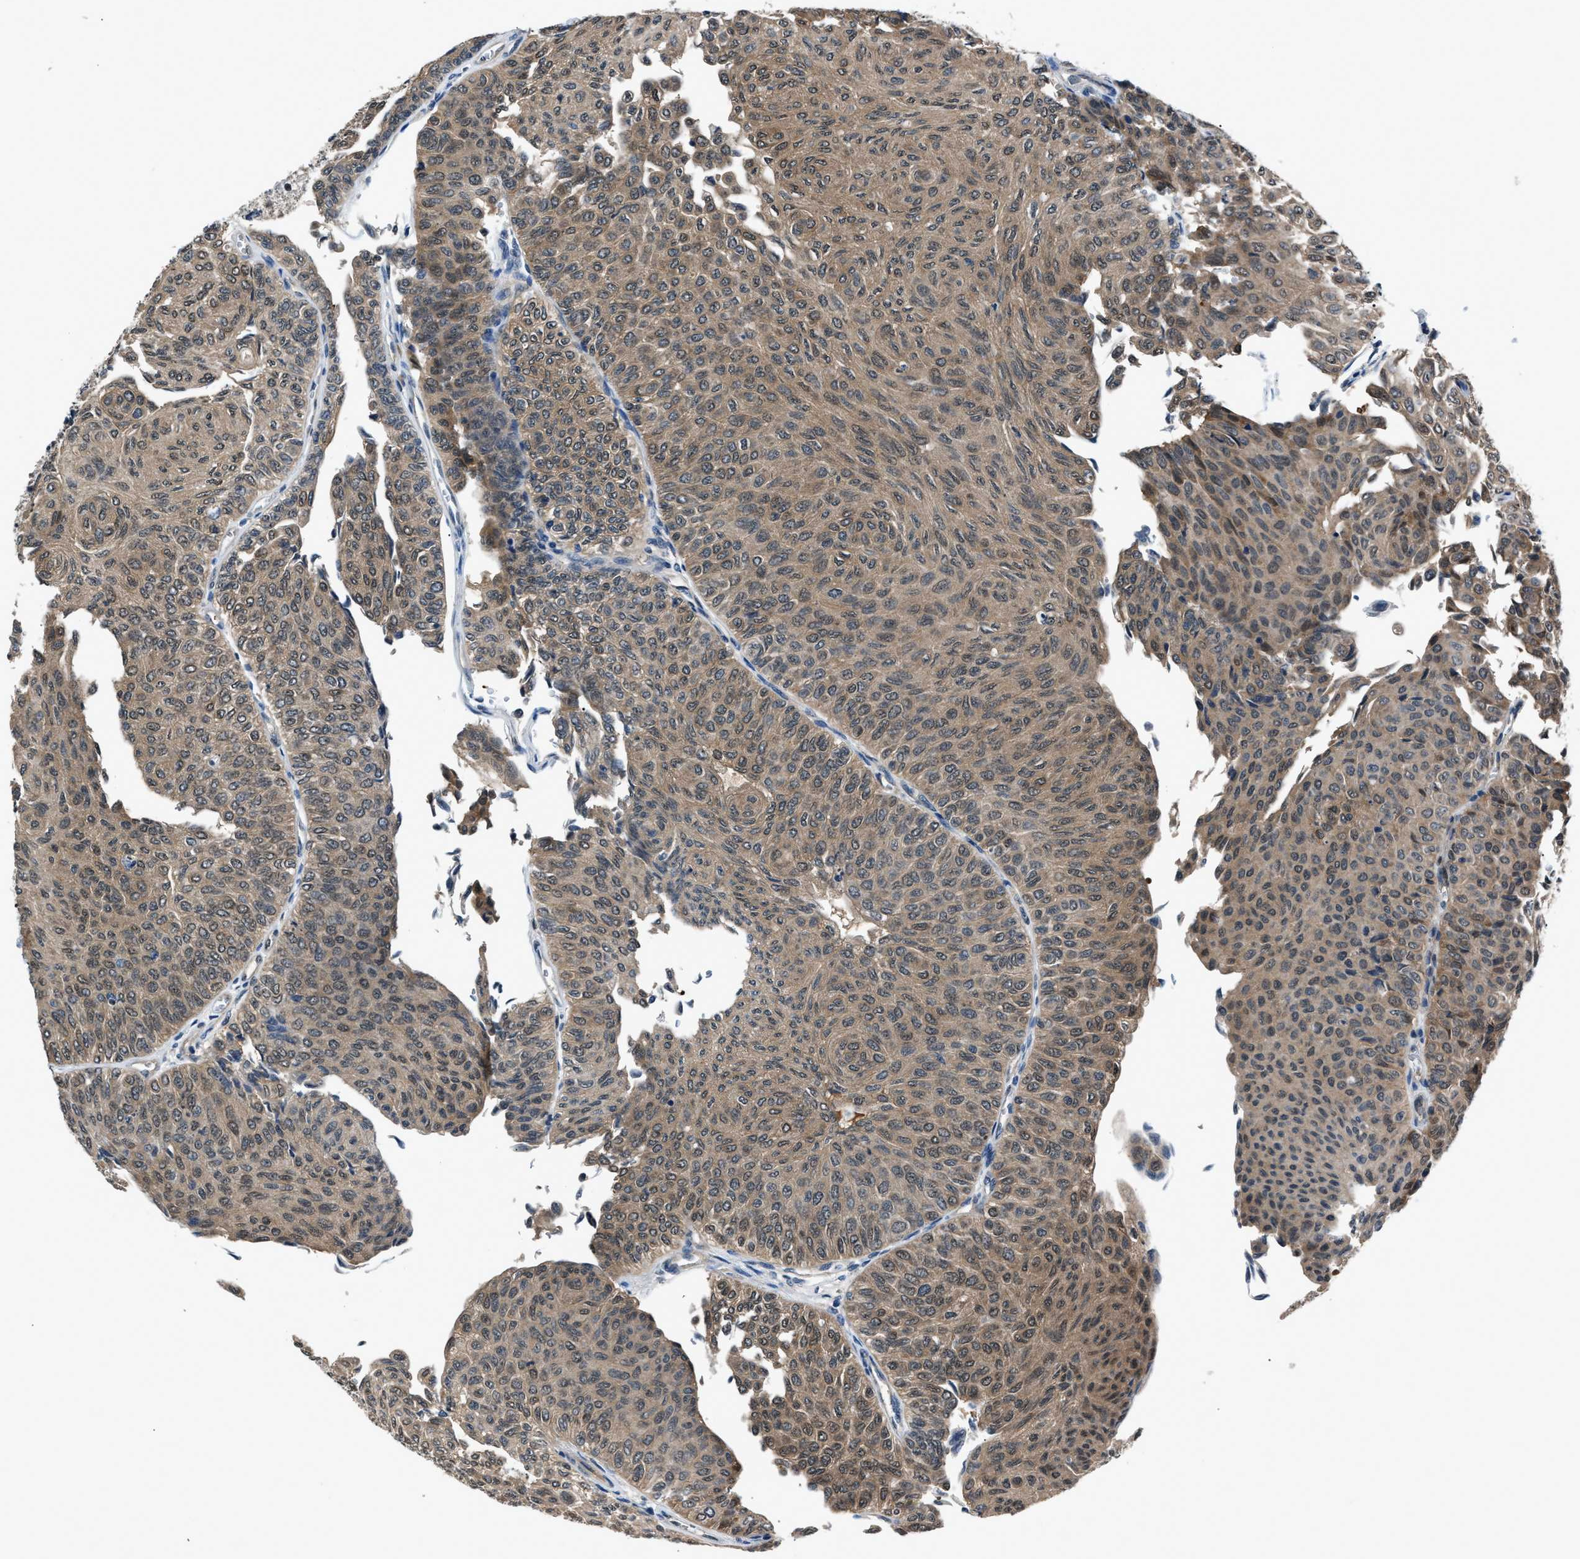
{"staining": {"intensity": "weak", "quantity": ">75%", "location": "cytoplasmic/membranous"}, "tissue": "urothelial cancer", "cell_type": "Tumor cells", "image_type": "cancer", "snomed": [{"axis": "morphology", "description": "Urothelial carcinoma, Low grade"}, {"axis": "topography", "description": "Urinary bladder"}], "caption": "Protein expression analysis of urothelial cancer demonstrates weak cytoplasmic/membranous staining in about >75% of tumor cells.", "gene": "TP53I3", "patient": {"sex": "male", "age": 78}}